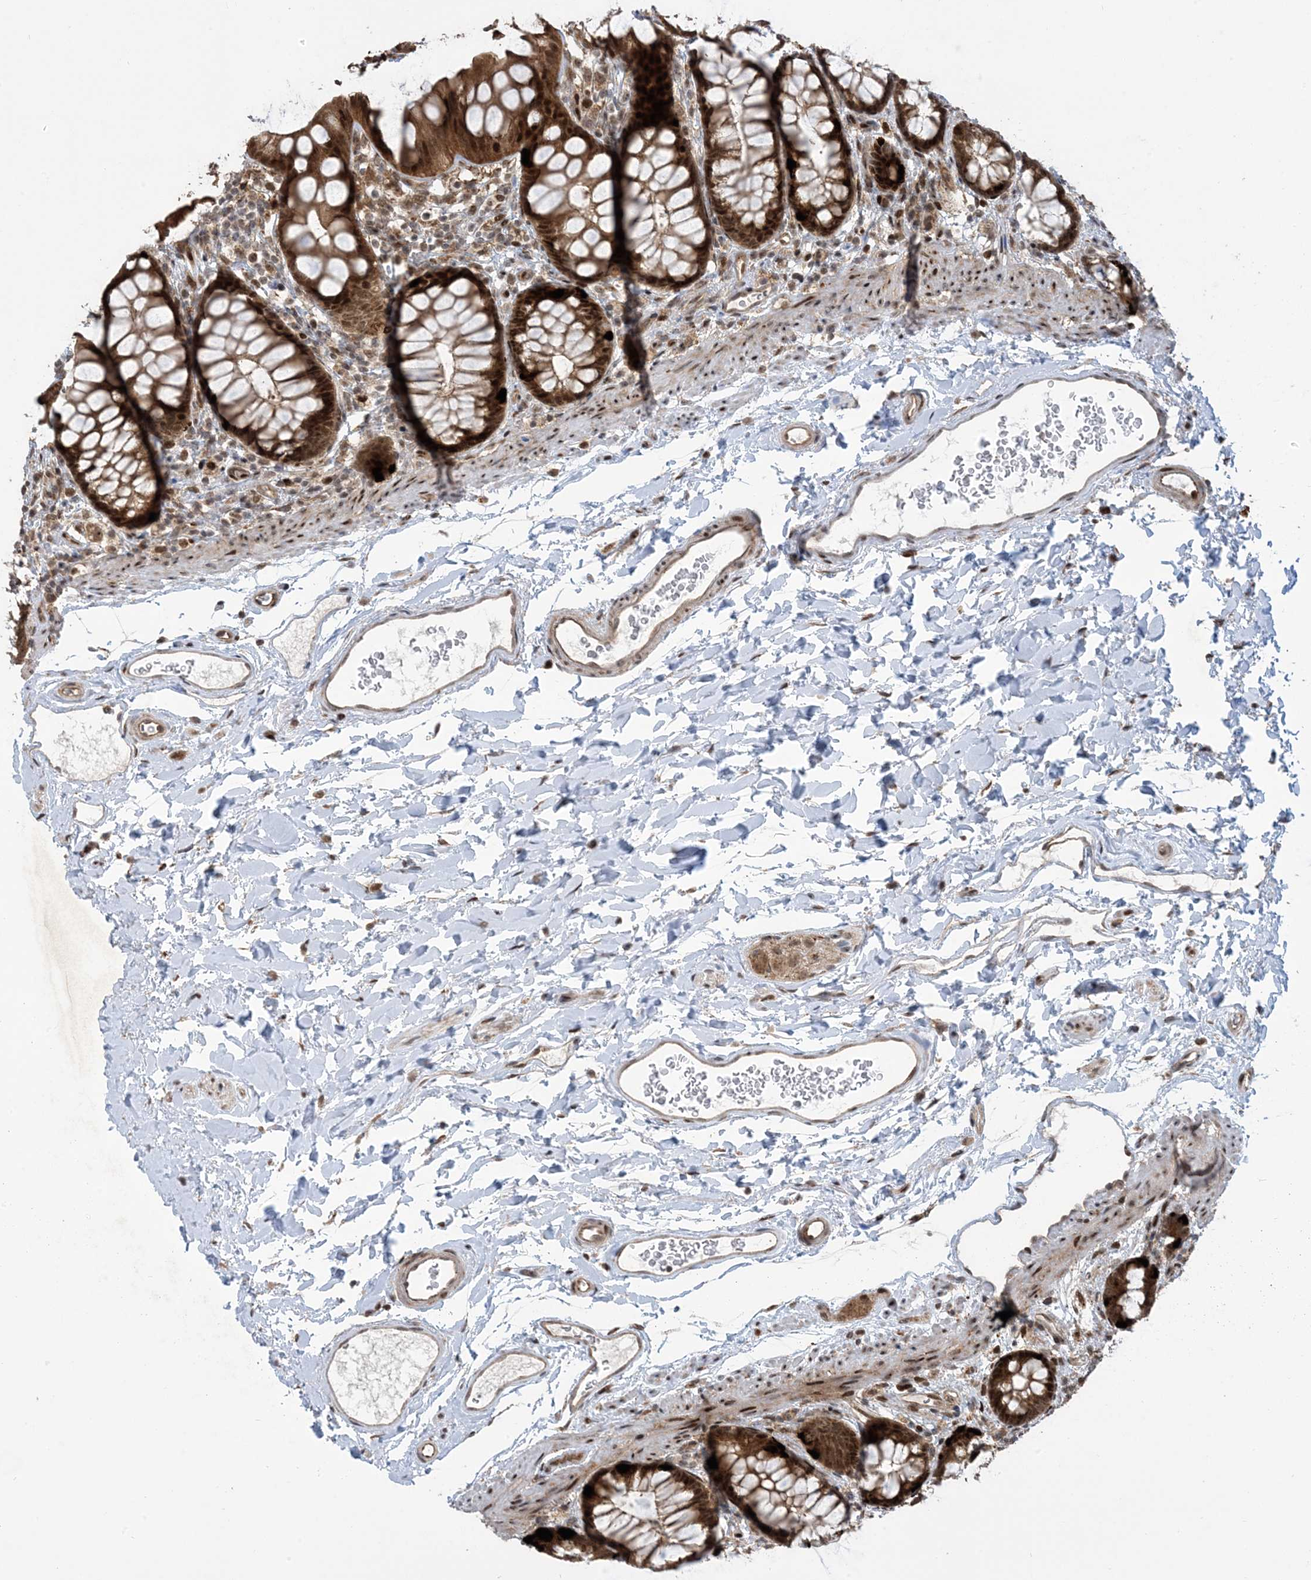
{"staining": {"intensity": "strong", "quantity": ">75%", "location": "cytoplasmic/membranous,nuclear"}, "tissue": "rectum", "cell_type": "Glandular cells", "image_type": "normal", "snomed": [{"axis": "morphology", "description": "Normal tissue, NOS"}, {"axis": "topography", "description": "Rectum"}], "caption": "High-power microscopy captured an immunohistochemistry (IHC) image of unremarkable rectum, revealing strong cytoplasmic/membranous,nuclear positivity in about >75% of glandular cells. (DAB (3,3'-diaminobenzidine) IHC with brightfield microscopy, high magnification).", "gene": "FAM9B", "patient": {"sex": "female", "age": 65}}